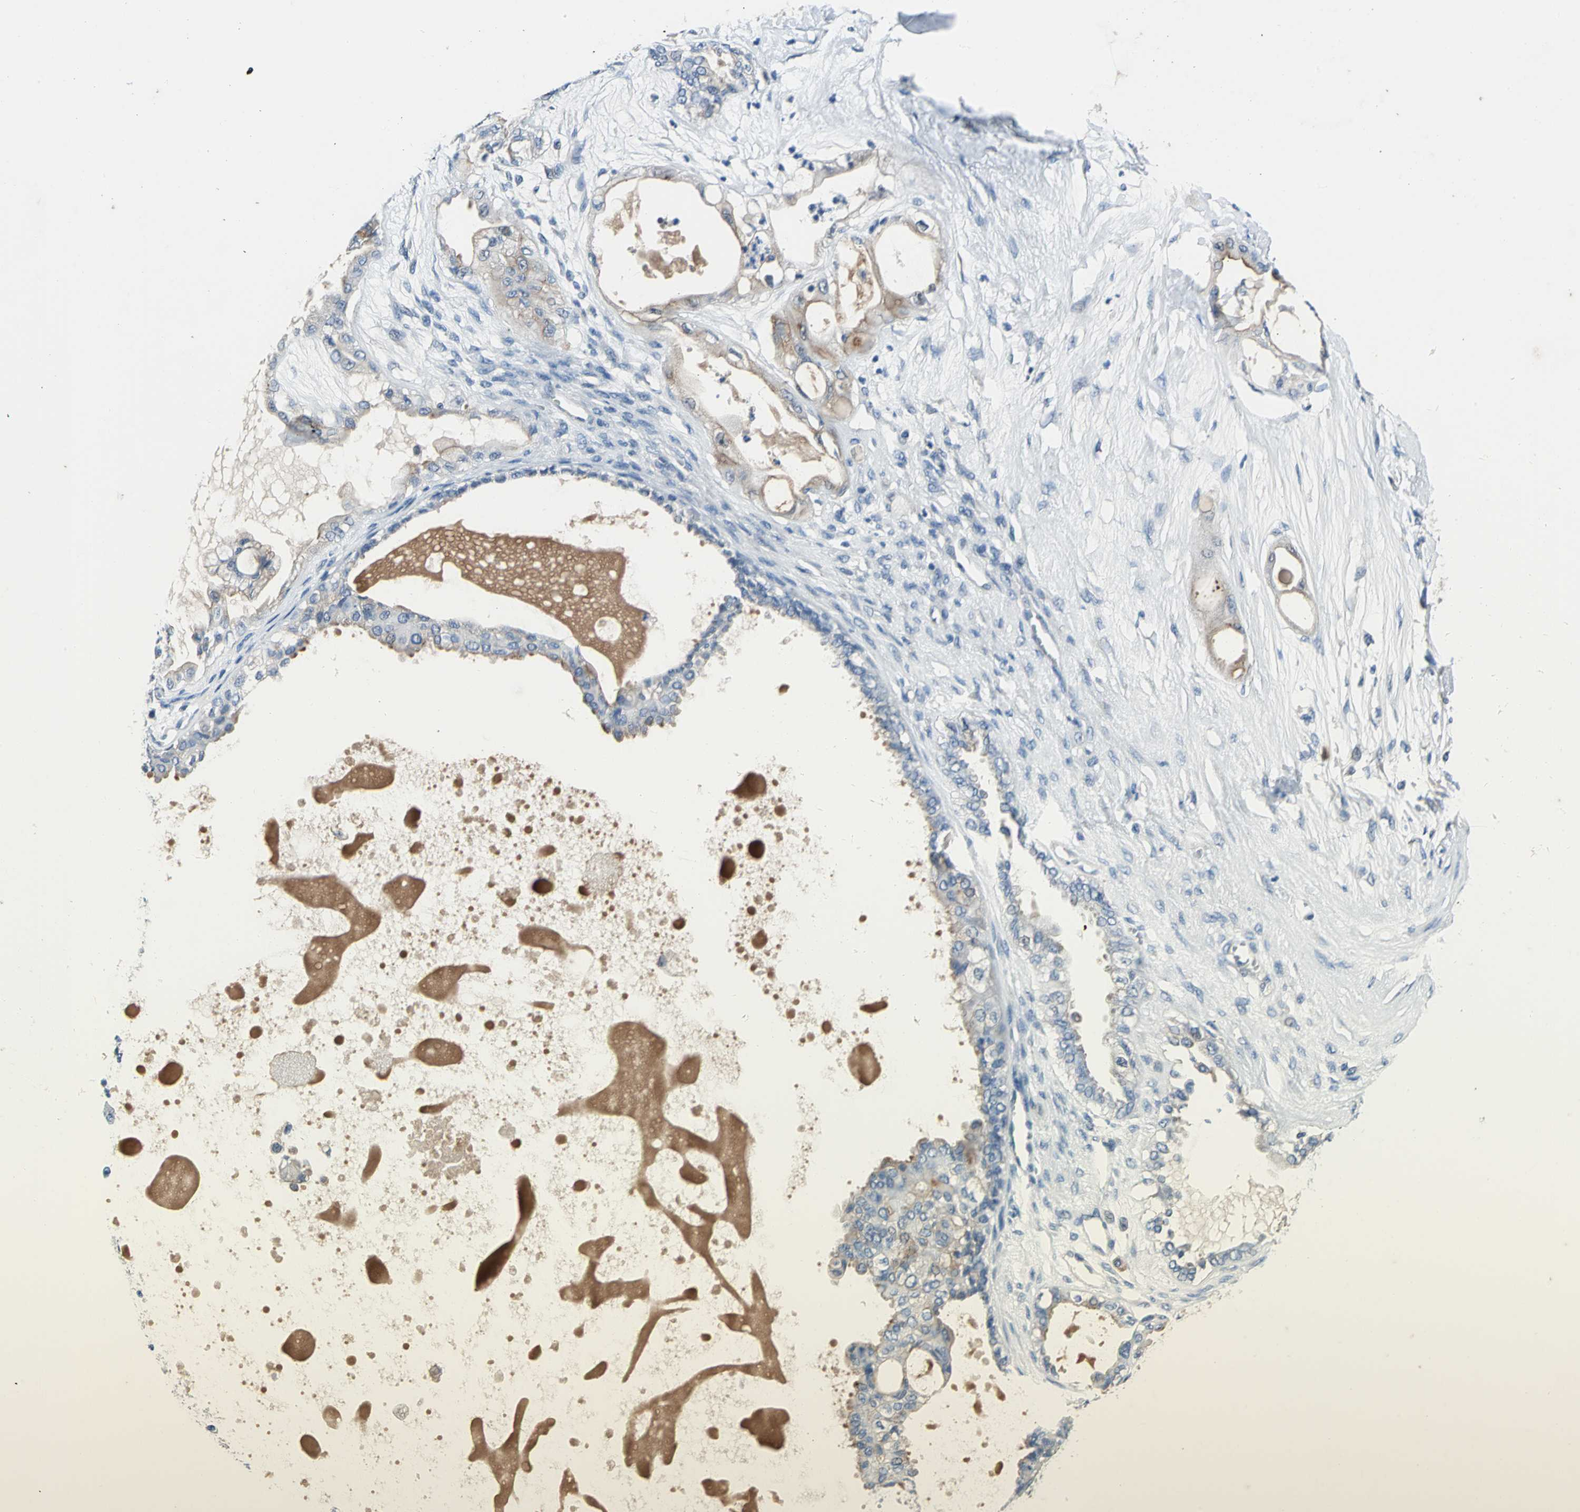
{"staining": {"intensity": "moderate", "quantity": ">75%", "location": "cytoplasmic/membranous"}, "tissue": "ovarian cancer", "cell_type": "Tumor cells", "image_type": "cancer", "snomed": [{"axis": "morphology", "description": "Carcinoma, NOS"}, {"axis": "morphology", "description": "Carcinoma, endometroid"}, {"axis": "topography", "description": "Ovary"}], "caption": "Tumor cells reveal moderate cytoplasmic/membranous expression in about >75% of cells in ovarian cancer (endometroid carcinoma). (IHC, brightfield microscopy, high magnification).", "gene": "SELP", "patient": {"sex": "female", "age": 50}}